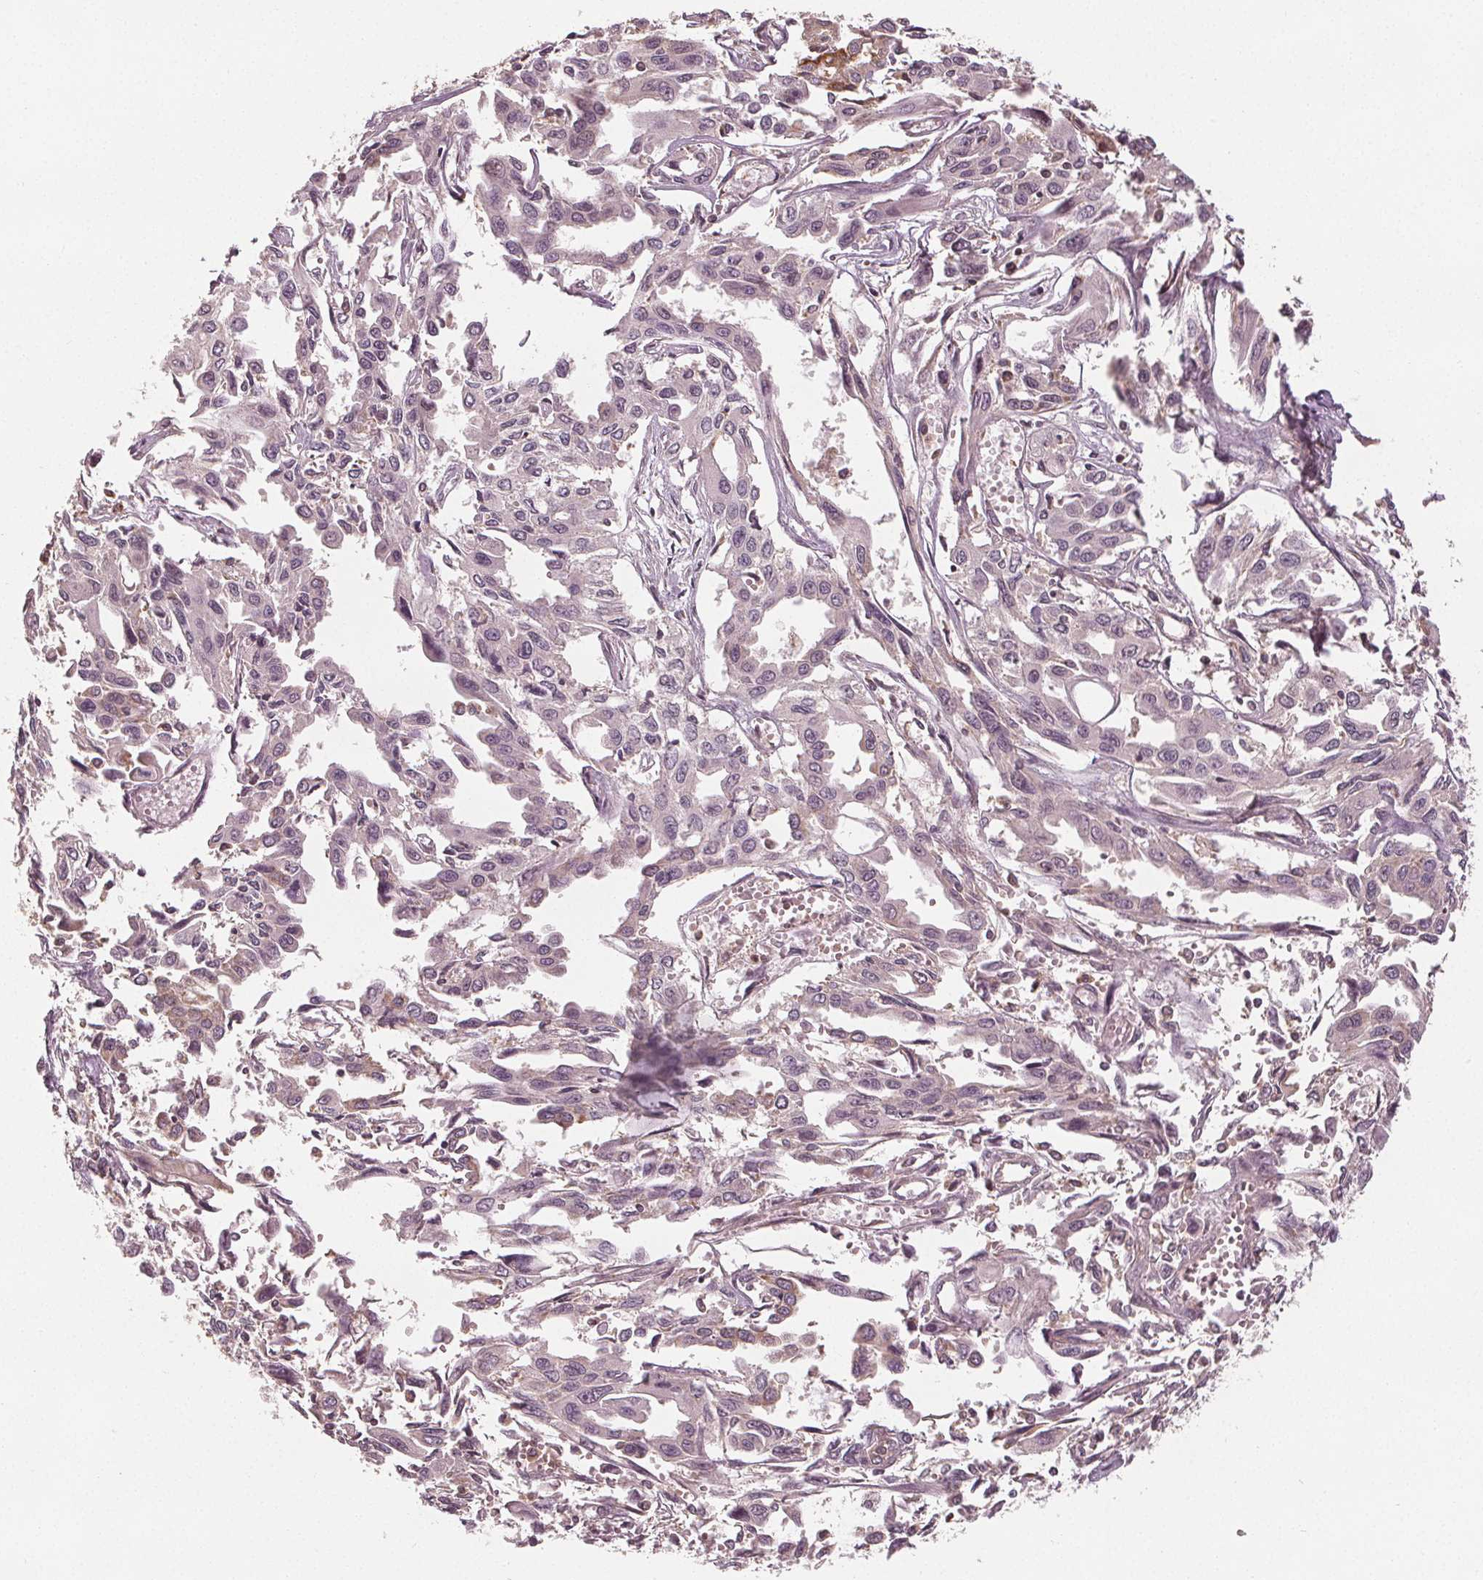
{"staining": {"intensity": "negative", "quantity": "none", "location": "none"}, "tissue": "pancreatic cancer", "cell_type": "Tumor cells", "image_type": "cancer", "snomed": [{"axis": "morphology", "description": "Adenocarcinoma, NOS"}, {"axis": "topography", "description": "Pancreas"}], "caption": "The immunohistochemistry (IHC) micrograph has no significant positivity in tumor cells of pancreatic cancer tissue.", "gene": "GNB2", "patient": {"sex": "female", "age": 55}}